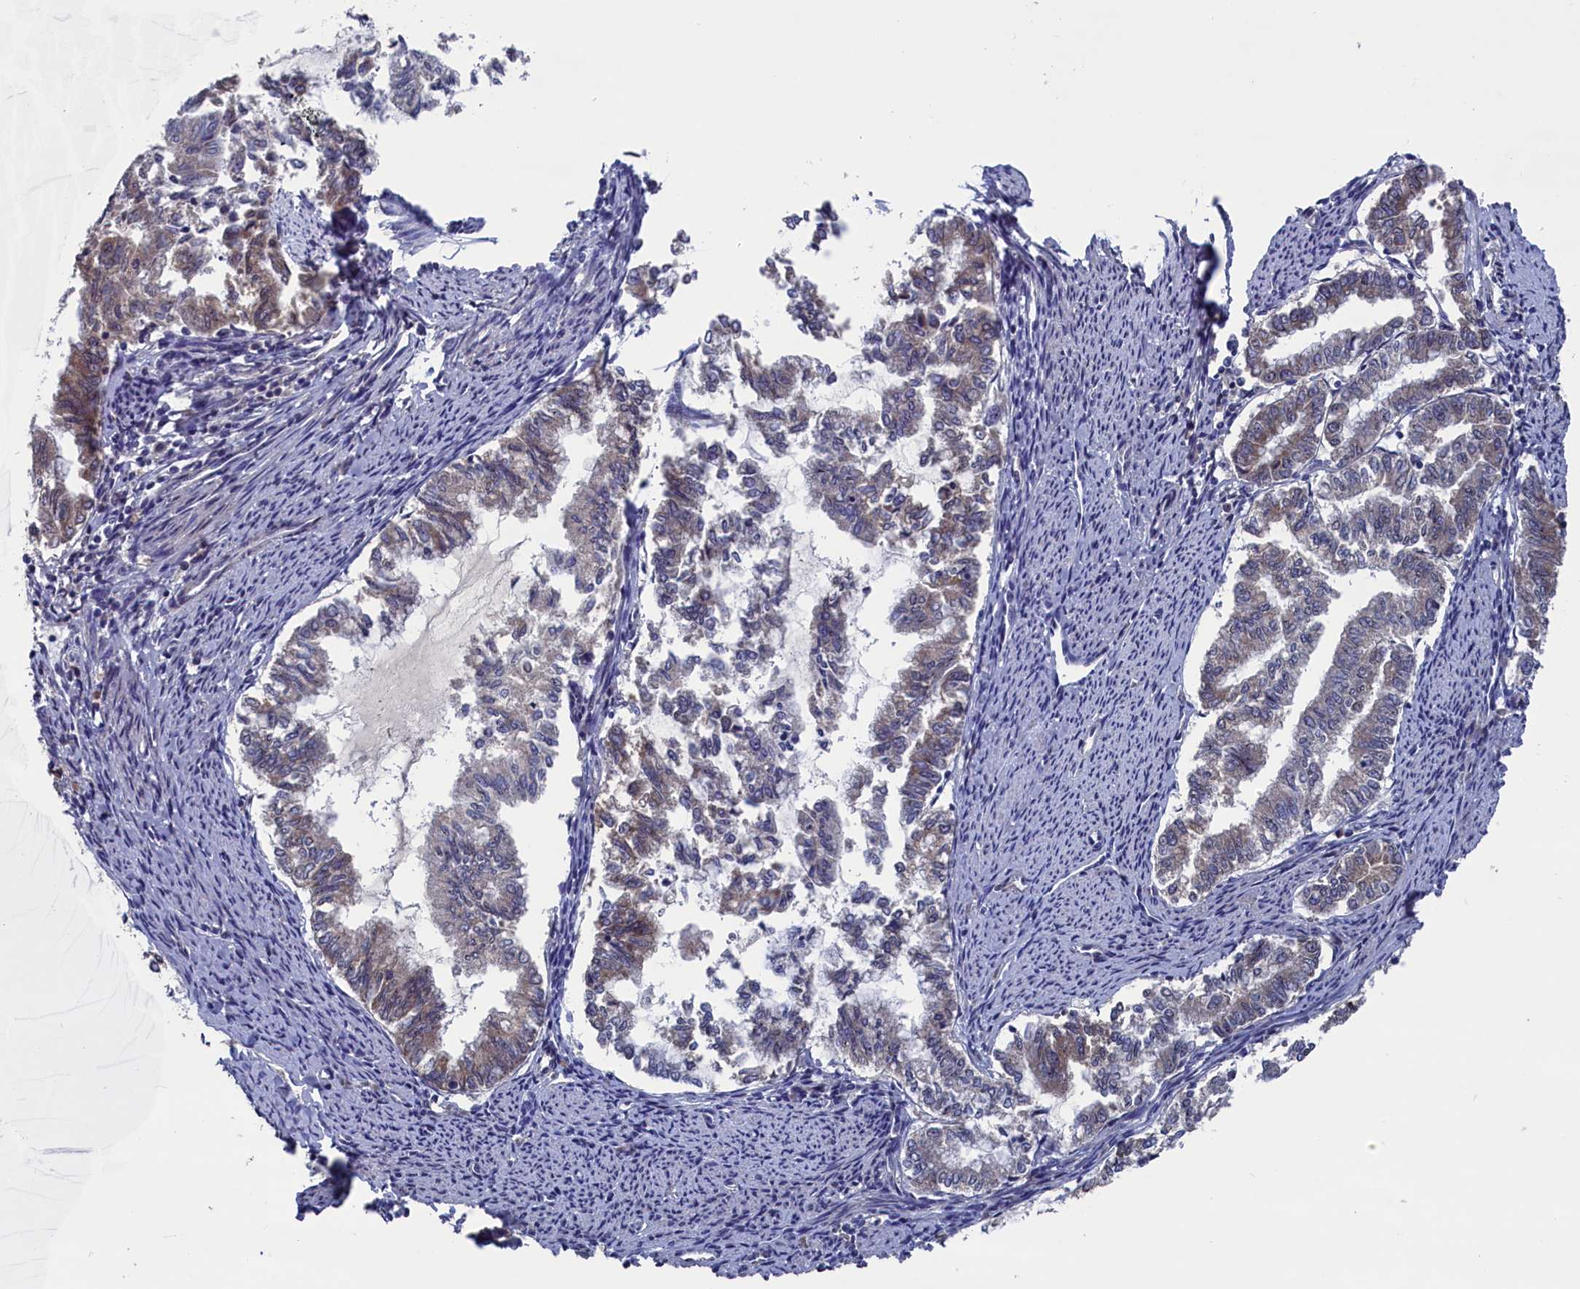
{"staining": {"intensity": "moderate", "quantity": "25%-75%", "location": "cytoplasmic/membranous"}, "tissue": "endometrial cancer", "cell_type": "Tumor cells", "image_type": "cancer", "snomed": [{"axis": "morphology", "description": "Adenocarcinoma, NOS"}, {"axis": "topography", "description": "Endometrium"}], "caption": "Endometrial cancer (adenocarcinoma) stained with immunohistochemistry (IHC) displays moderate cytoplasmic/membranous staining in about 25%-75% of tumor cells. The staining was performed using DAB, with brown indicating positive protein expression. Nuclei are stained blue with hematoxylin.", "gene": "SPATA13", "patient": {"sex": "female", "age": 79}}